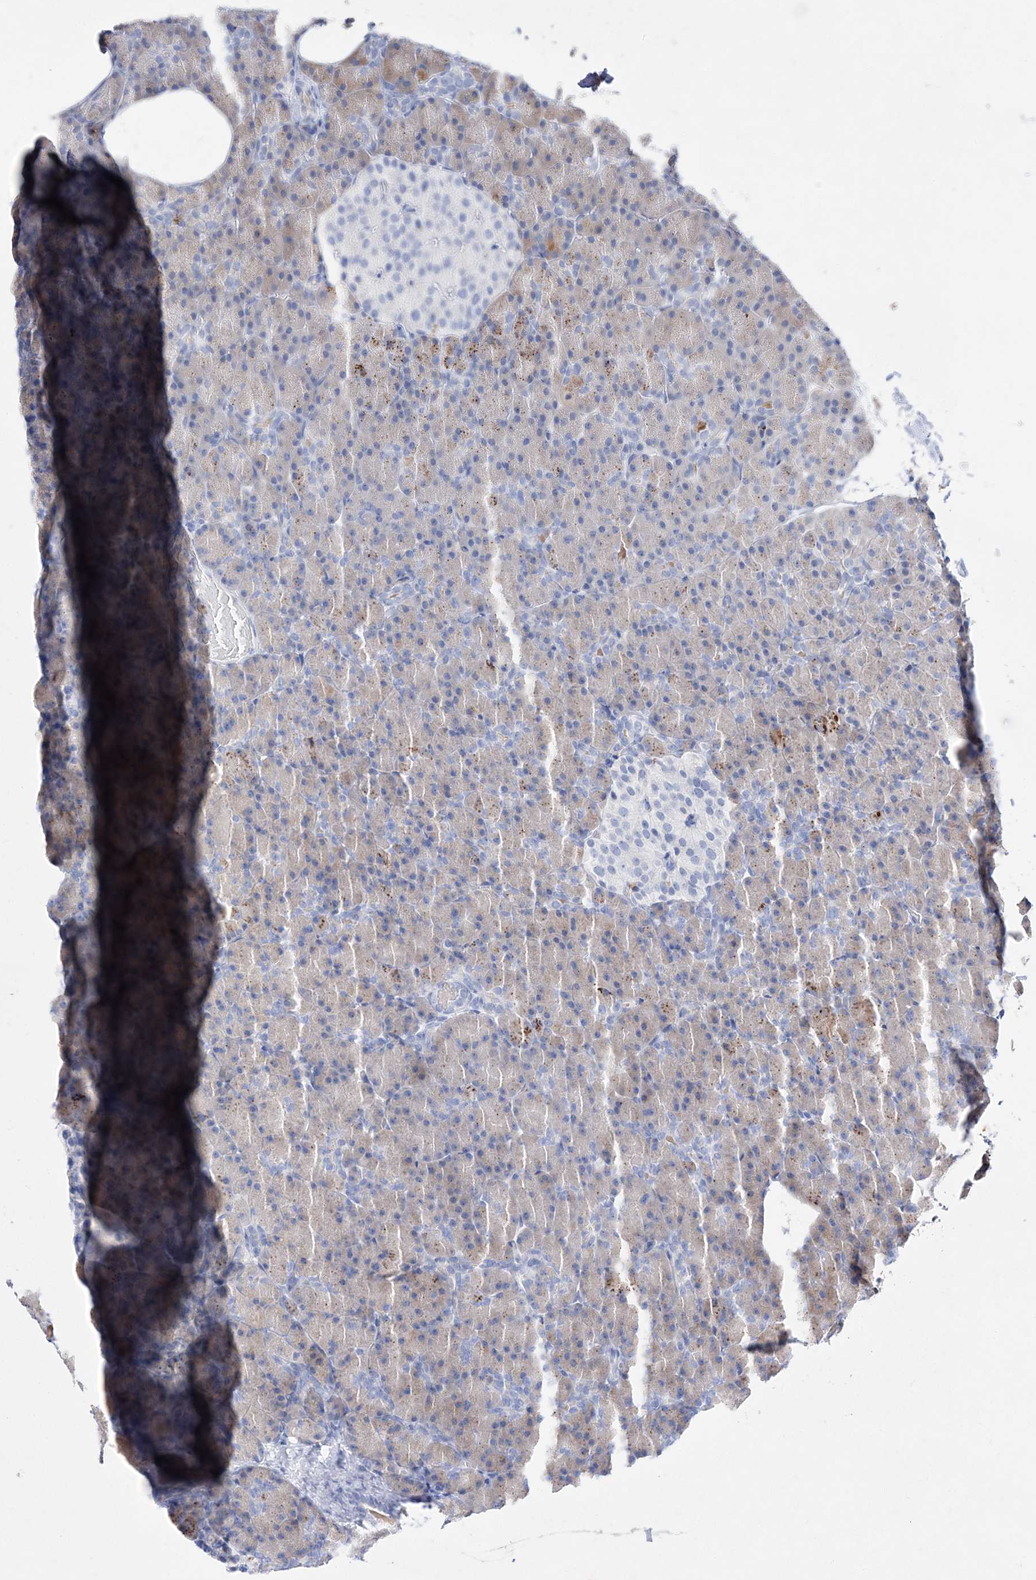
{"staining": {"intensity": "moderate", "quantity": "25%-75%", "location": "cytoplasmic/membranous"}, "tissue": "pancreas", "cell_type": "Exocrine glandular cells", "image_type": "normal", "snomed": [{"axis": "morphology", "description": "Normal tissue, NOS"}, {"axis": "topography", "description": "Pancreas"}], "caption": "High-magnification brightfield microscopy of normal pancreas stained with DAB (brown) and counterstained with hematoxylin (blue). exocrine glandular cells exhibit moderate cytoplasmic/membranous positivity is appreciated in approximately25%-75% of cells. The protein is stained brown, and the nuclei are stained in blue (DAB (3,3'-diaminobenzidine) IHC with brightfield microscopy, high magnification).", "gene": "SPINK7", "patient": {"sex": "female", "age": 43}}